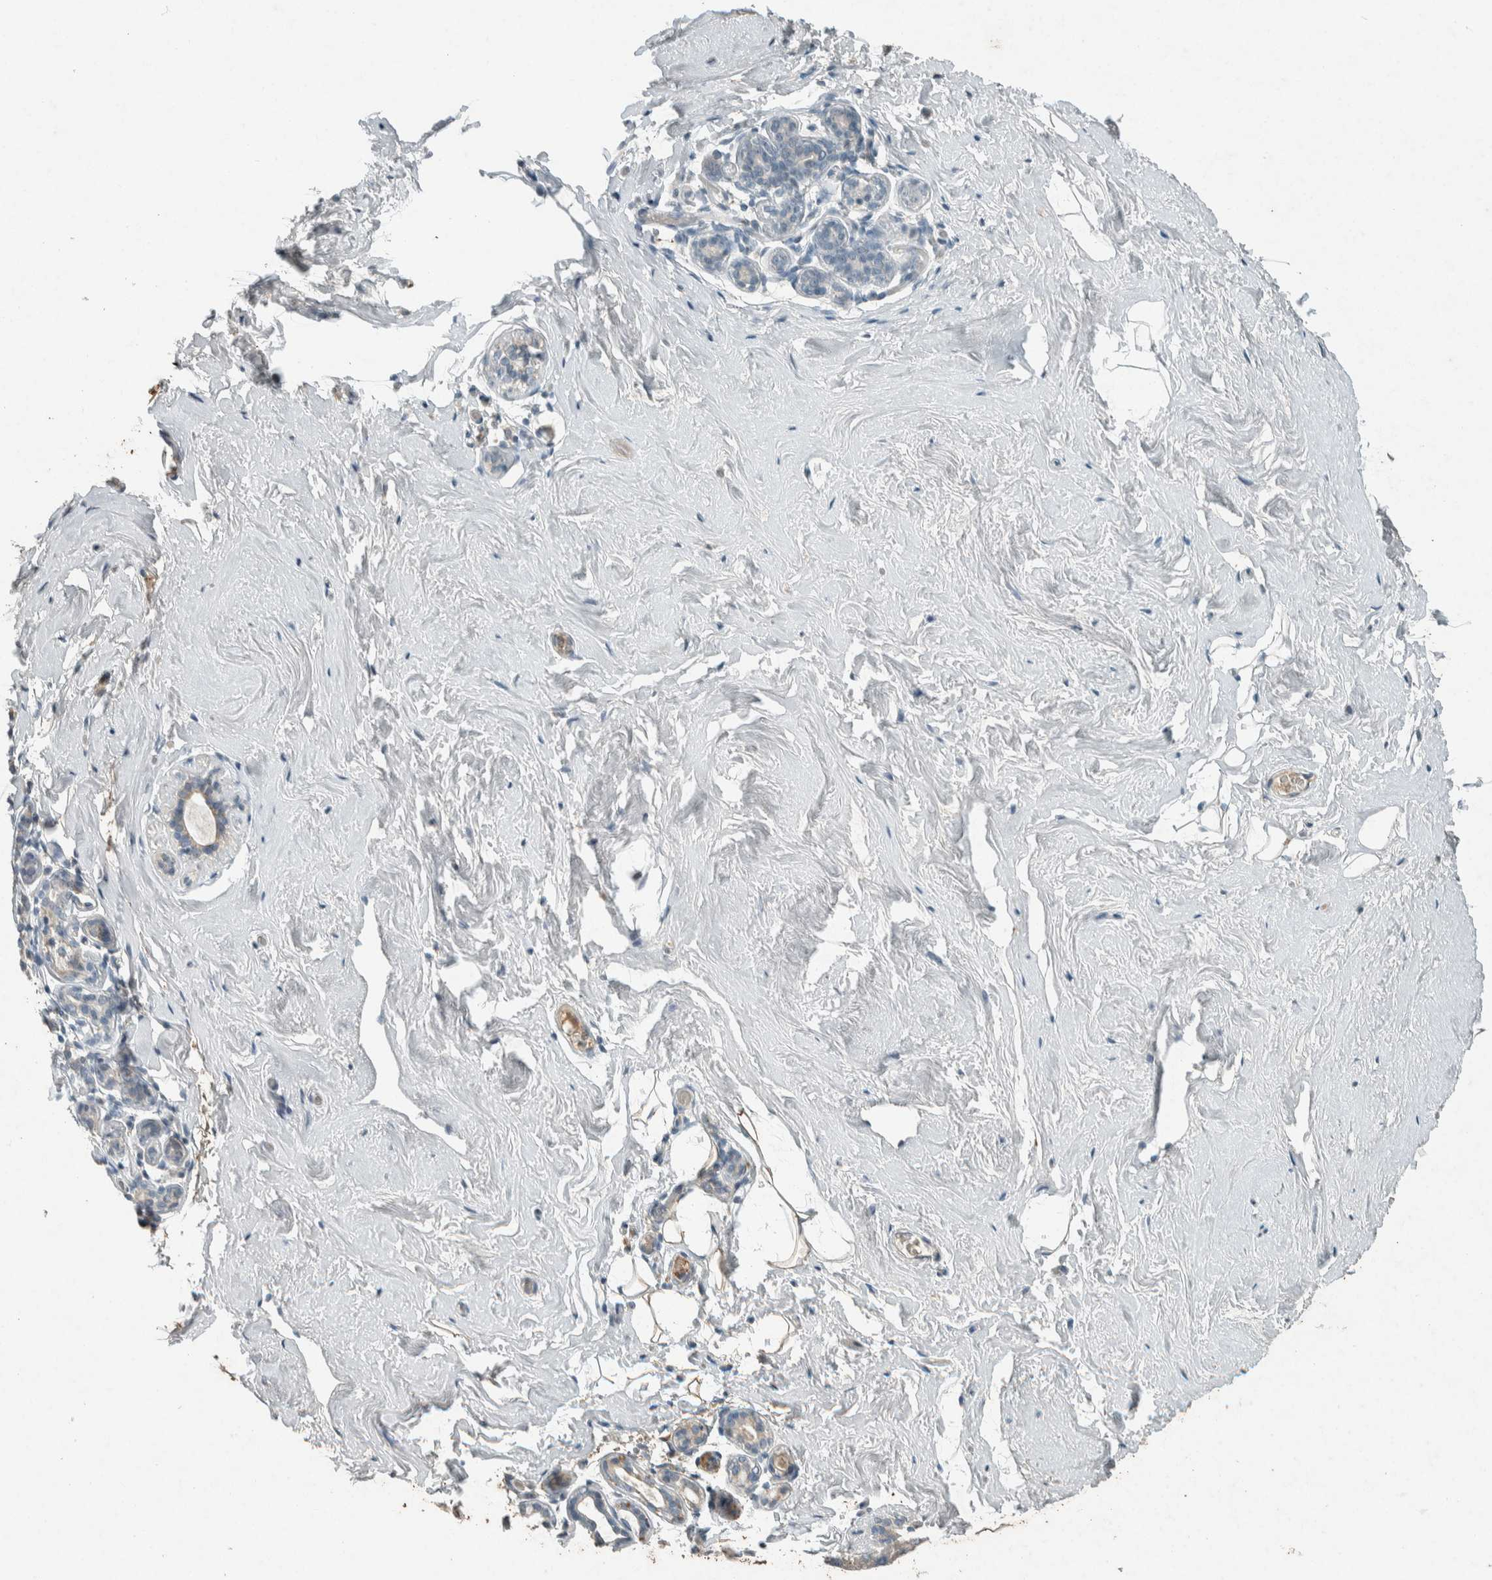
{"staining": {"intensity": "negative", "quantity": "none", "location": "none"}, "tissue": "breast", "cell_type": "Adipocytes", "image_type": "normal", "snomed": [{"axis": "morphology", "description": "Normal tissue, NOS"}, {"axis": "topography", "description": "Breast"}], "caption": "Immunohistochemical staining of benign breast reveals no significant positivity in adipocytes.", "gene": "CERCAM", "patient": {"sex": "female", "age": 75}}